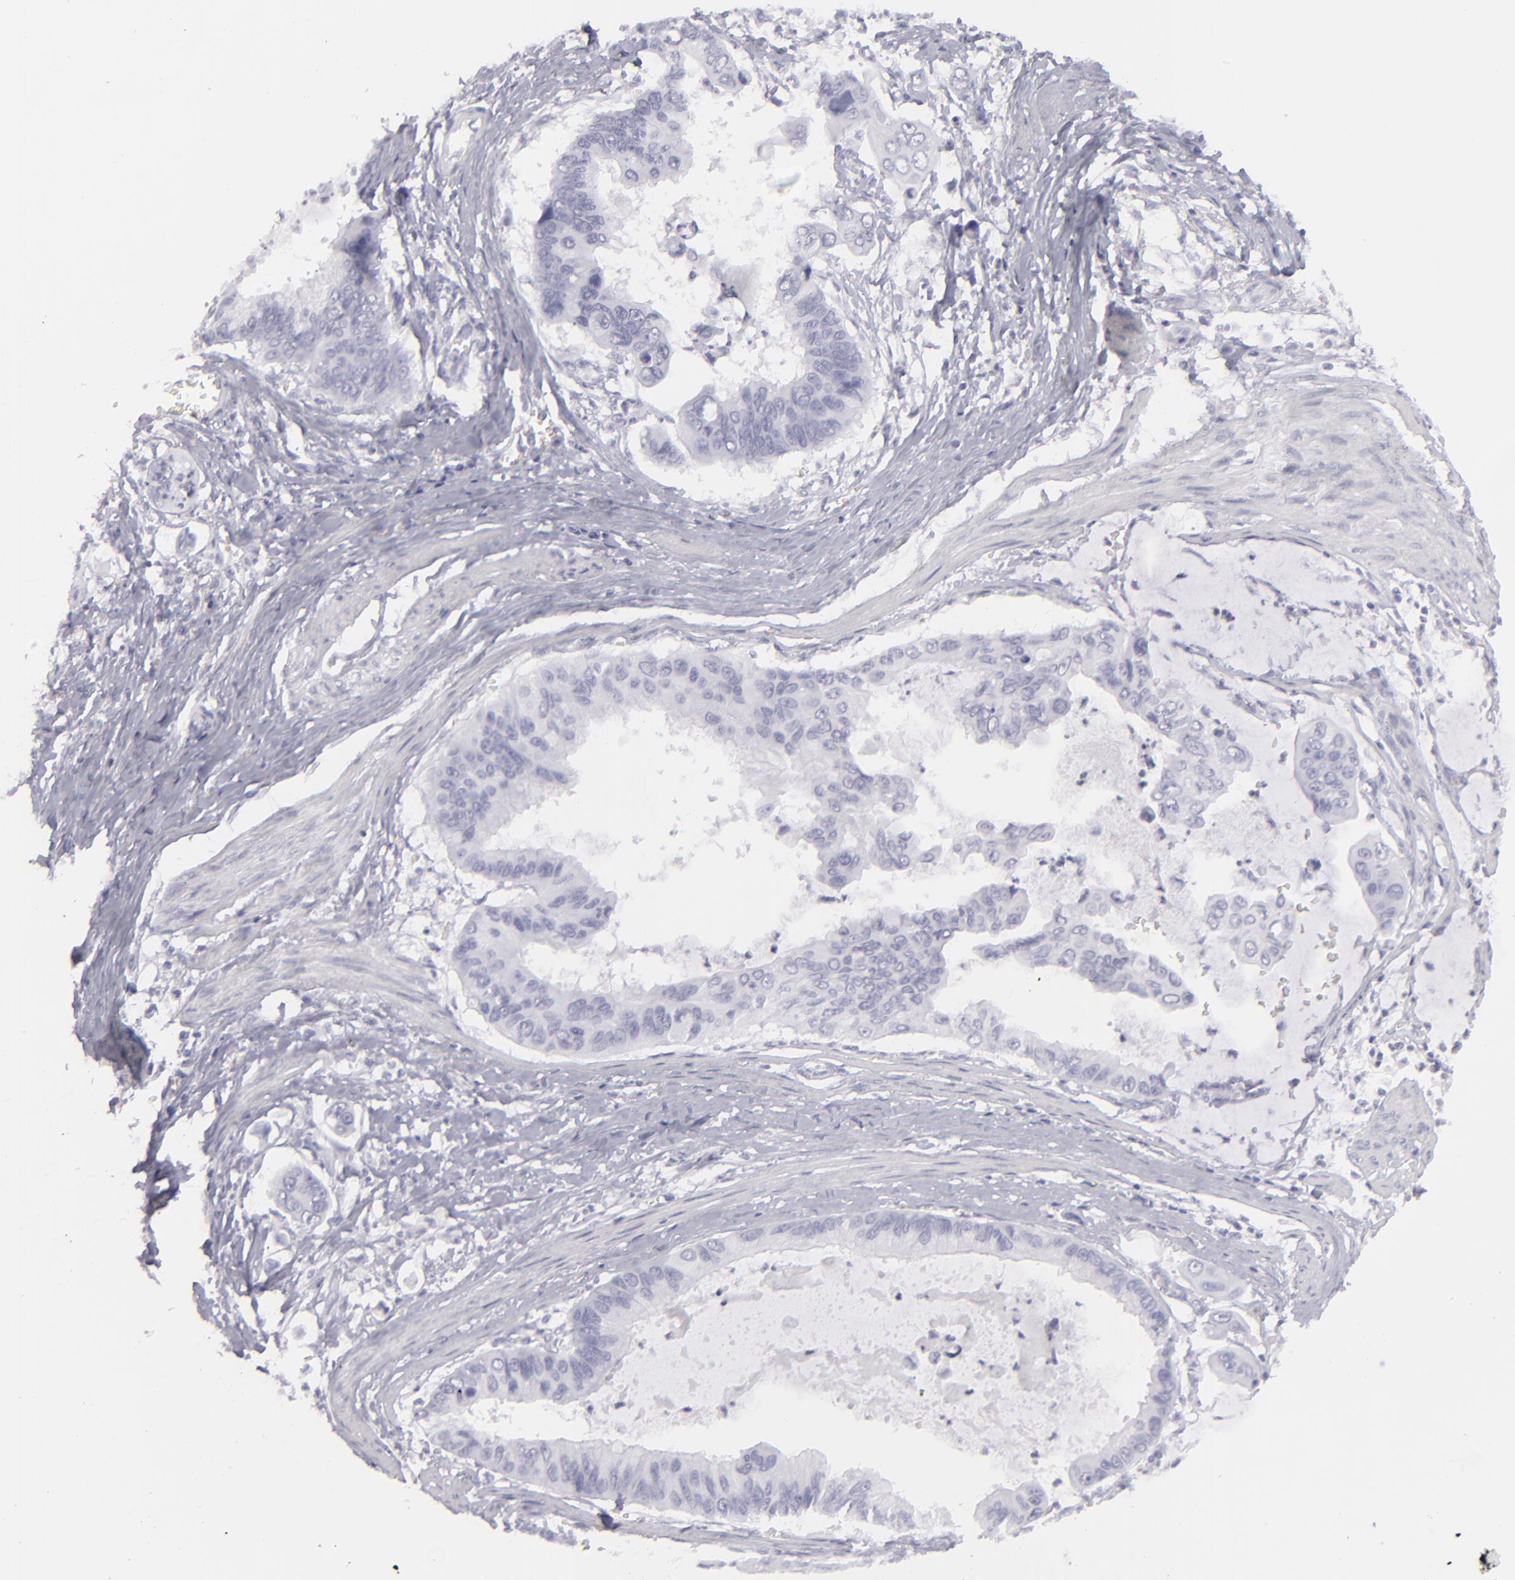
{"staining": {"intensity": "negative", "quantity": "none", "location": "none"}, "tissue": "stomach cancer", "cell_type": "Tumor cells", "image_type": "cancer", "snomed": [{"axis": "morphology", "description": "Adenocarcinoma, NOS"}, {"axis": "topography", "description": "Stomach, upper"}], "caption": "This is an immunohistochemistry histopathology image of stomach adenocarcinoma. There is no expression in tumor cells.", "gene": "FLG", "patient": {"sex": "male", "age": 80}}